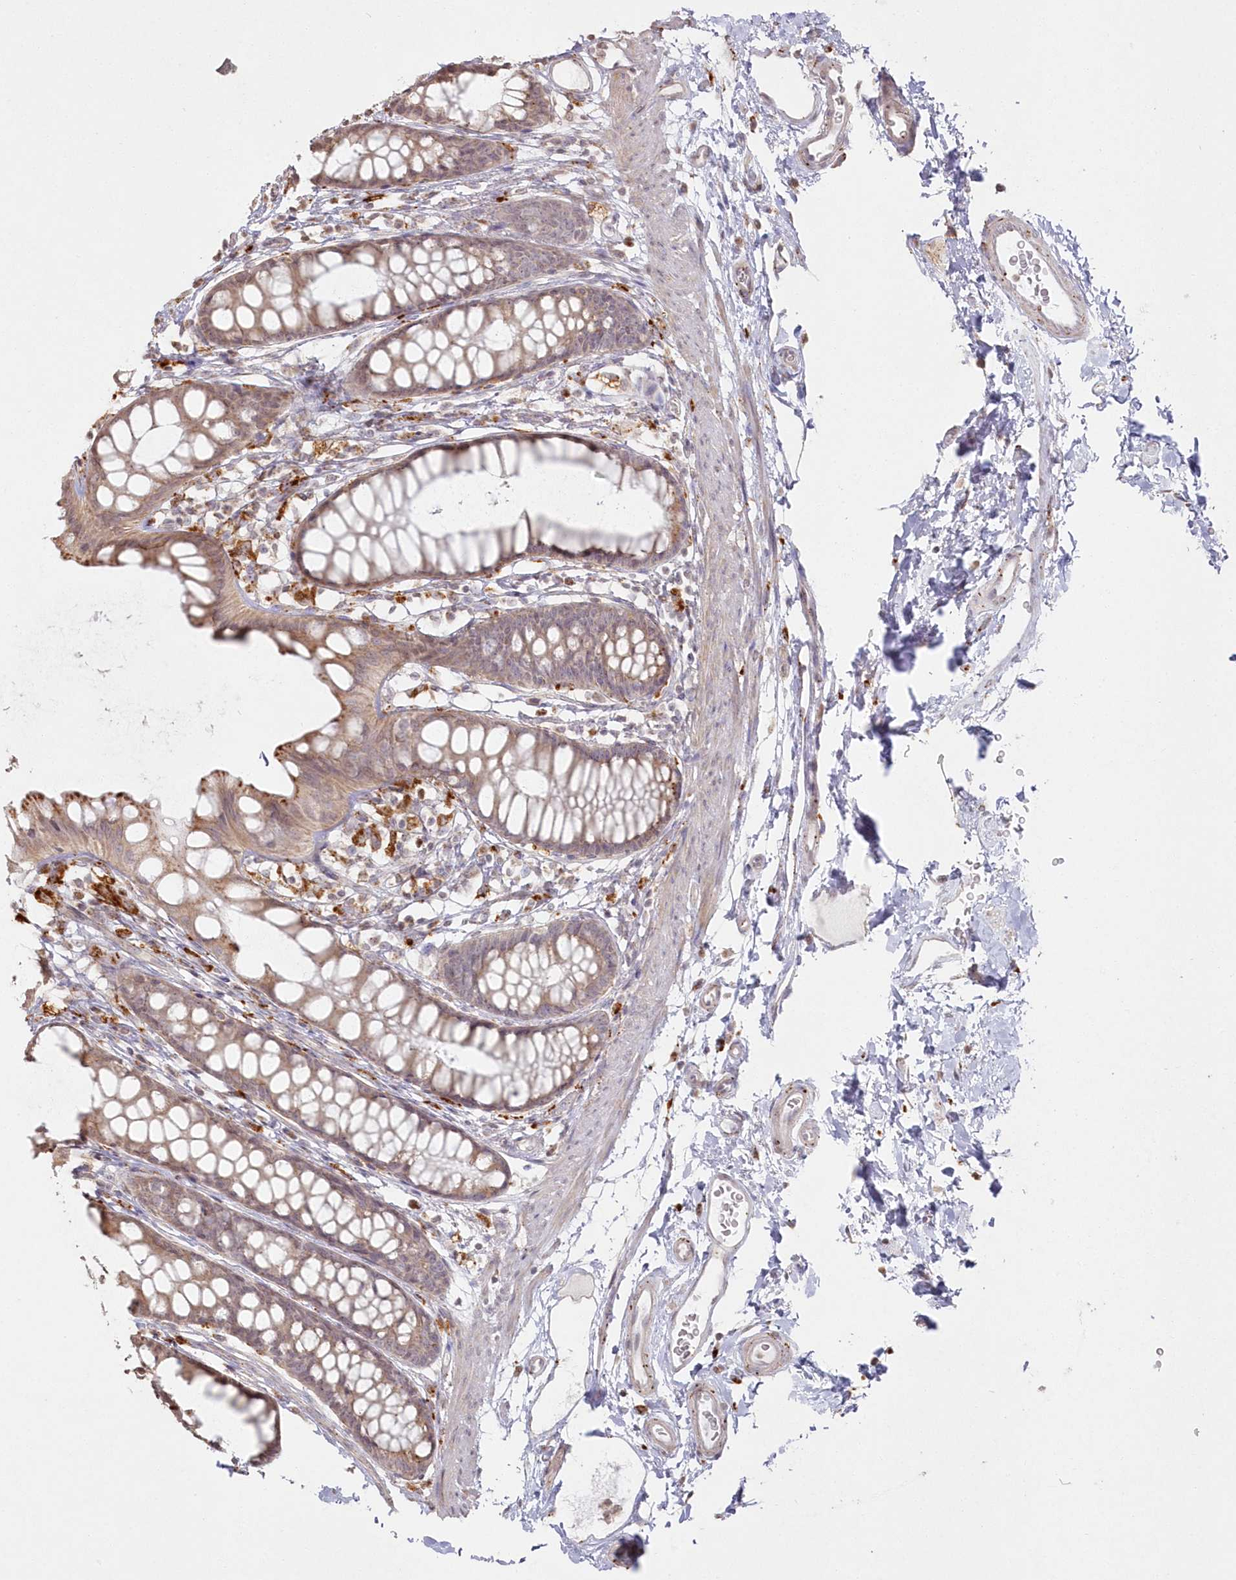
{"staining": {"intensity": "weak", "quantity": ">75%", "location": "cytoplasmic/membranous"}, "tissue": "rectum", "cell_type": "Glandular cells", "image_type": "normal", "snomed": [{"axis": "morphology", "description": "Normal tissue, NOS"}, {"axis": "topography", "description": "Rectum"}], "caption": "Human rectum stained with a protein marker reveals weak staining in glandular cells.", "gene": "ARSB", "patient": {"sex": "female", "age": 65}}